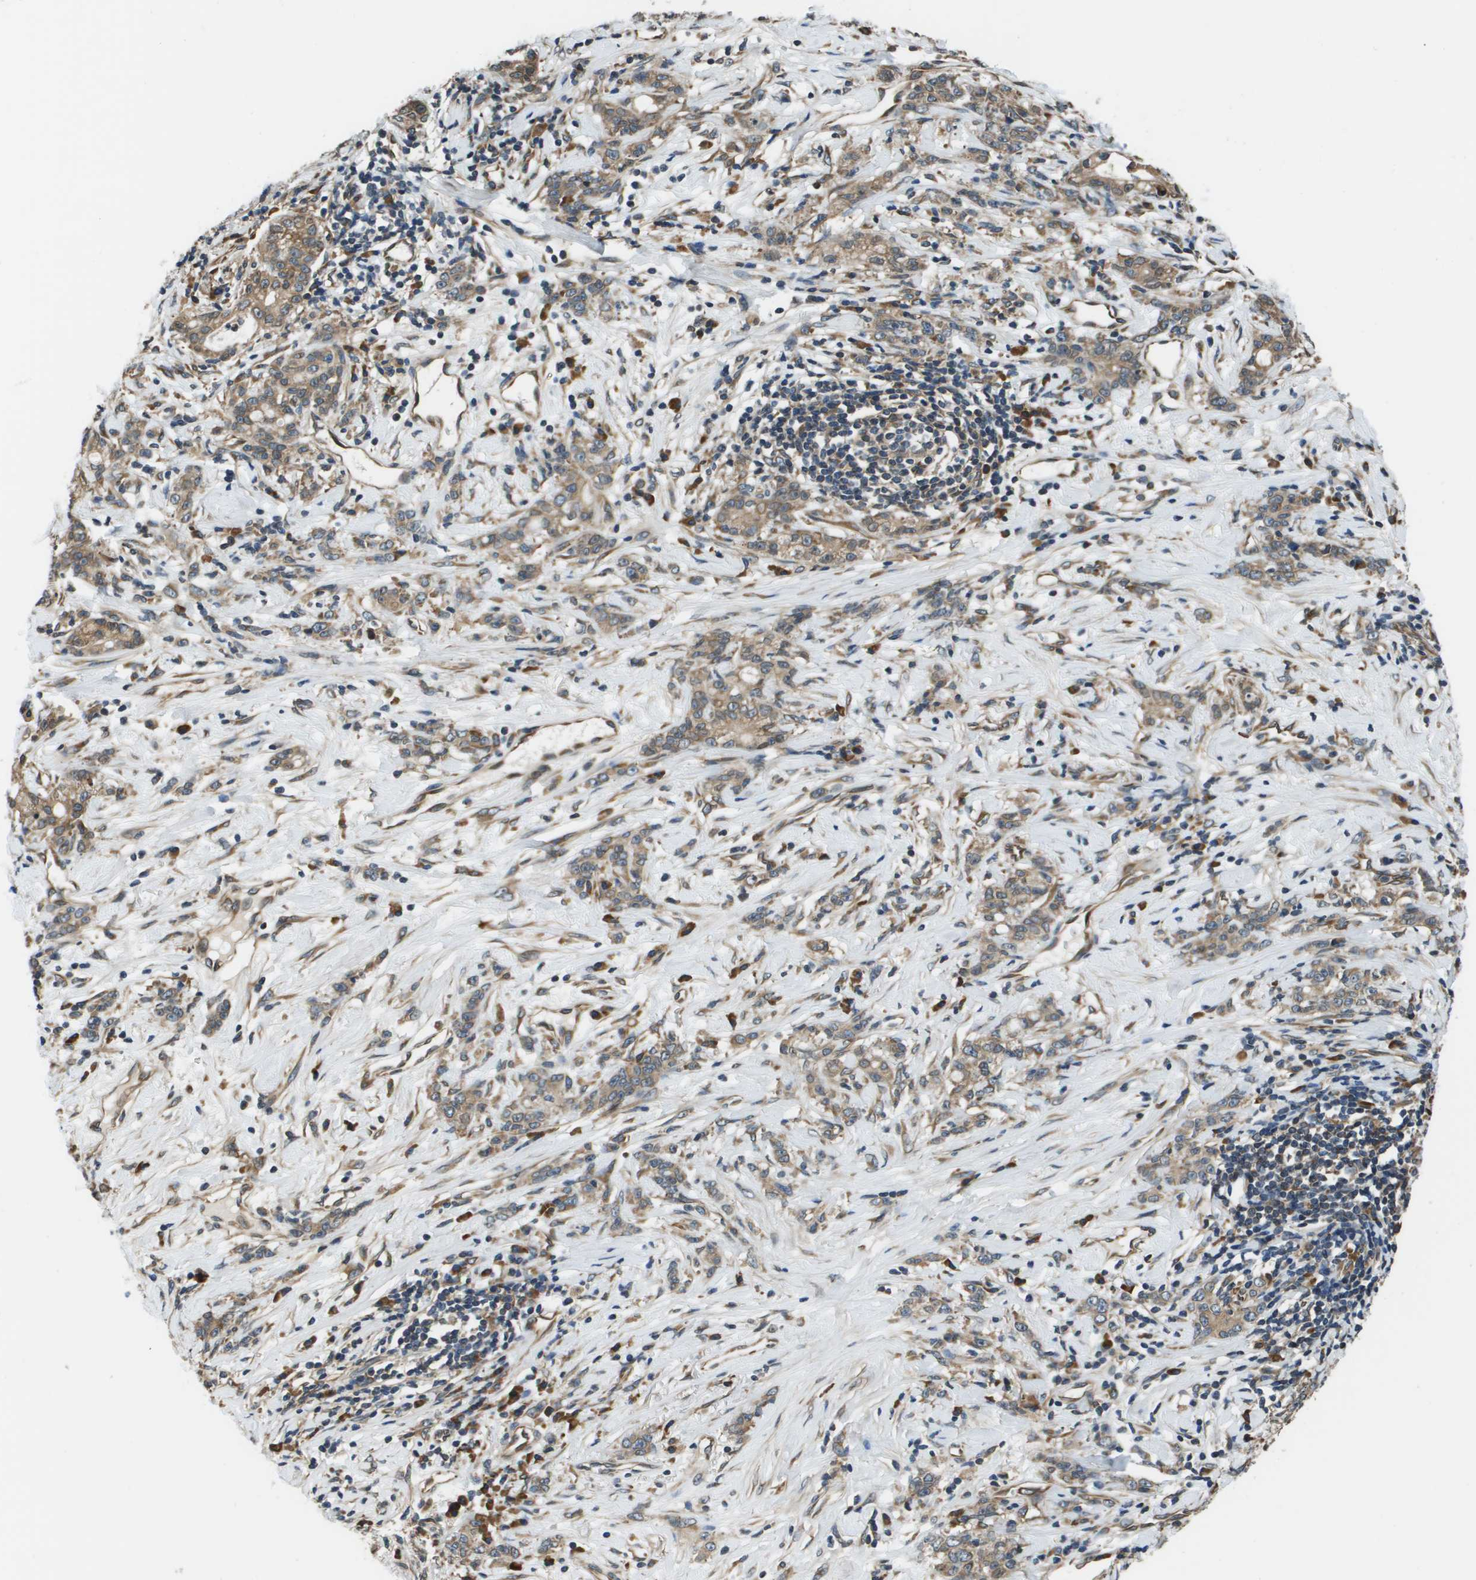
{"staining": {"intensity": "moderate", "quantity": ">75%", "location": "cytoplasmic/membranous"}, "tissue": "stomach cancer", "cell_type": "Tumor cells", "image_type": "cancer", "snomed": [{"axis": "morphology", "description": "Adenocarcinoma, NOS"}, {"axis": "topography", "description": "Stomach, lower"}], "caption": "Immunohistochemical staining of stomach adenocarcinoma reveals moderate cytoplasmic/membranous protein expression in about >75% of tumor cells.", "gene": "SEC62", "patient": {"sex": "male", "age": 88}}